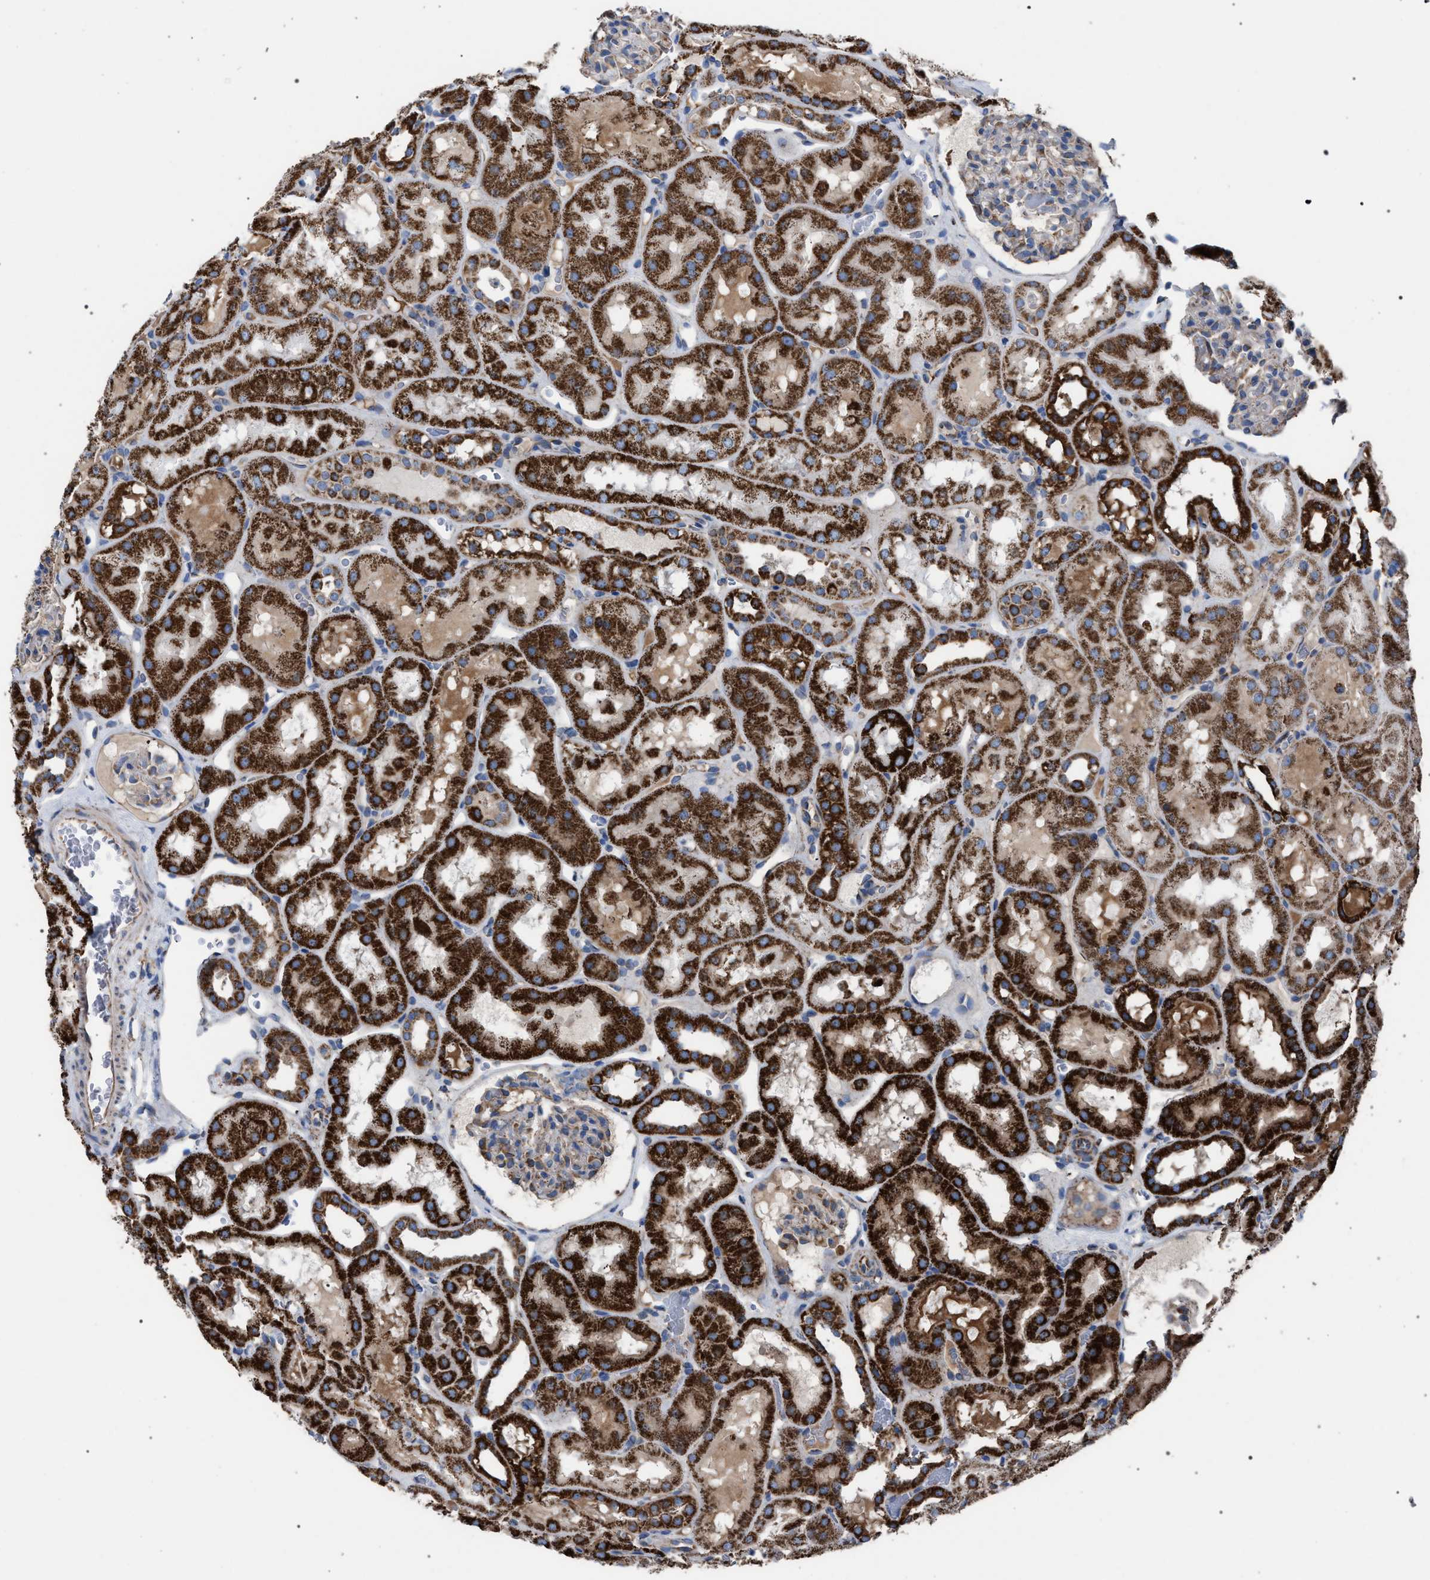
{"staining": {"intensity": "weak", "quantity": "<25%", "location": "cytoplasmic/membranous"}, "tissue": "kidney", "cell_type": "Cells in glomeruli", "image_type": "normal", "snomed": [{"axis": "morphology", "description": "Normal tissue, NOS"}, {"axis": "topography", "description": "Kidney"}, {"axis": "topography", "description": "Urinary bladder"}], "caption": "IHC photomicrograph of unremarkable kidney stained for a protein (brown), which shows no positivity in cells in glomeruli.", "gene": "VPS13A", "patient": {"sex": "male", "age": 16}}